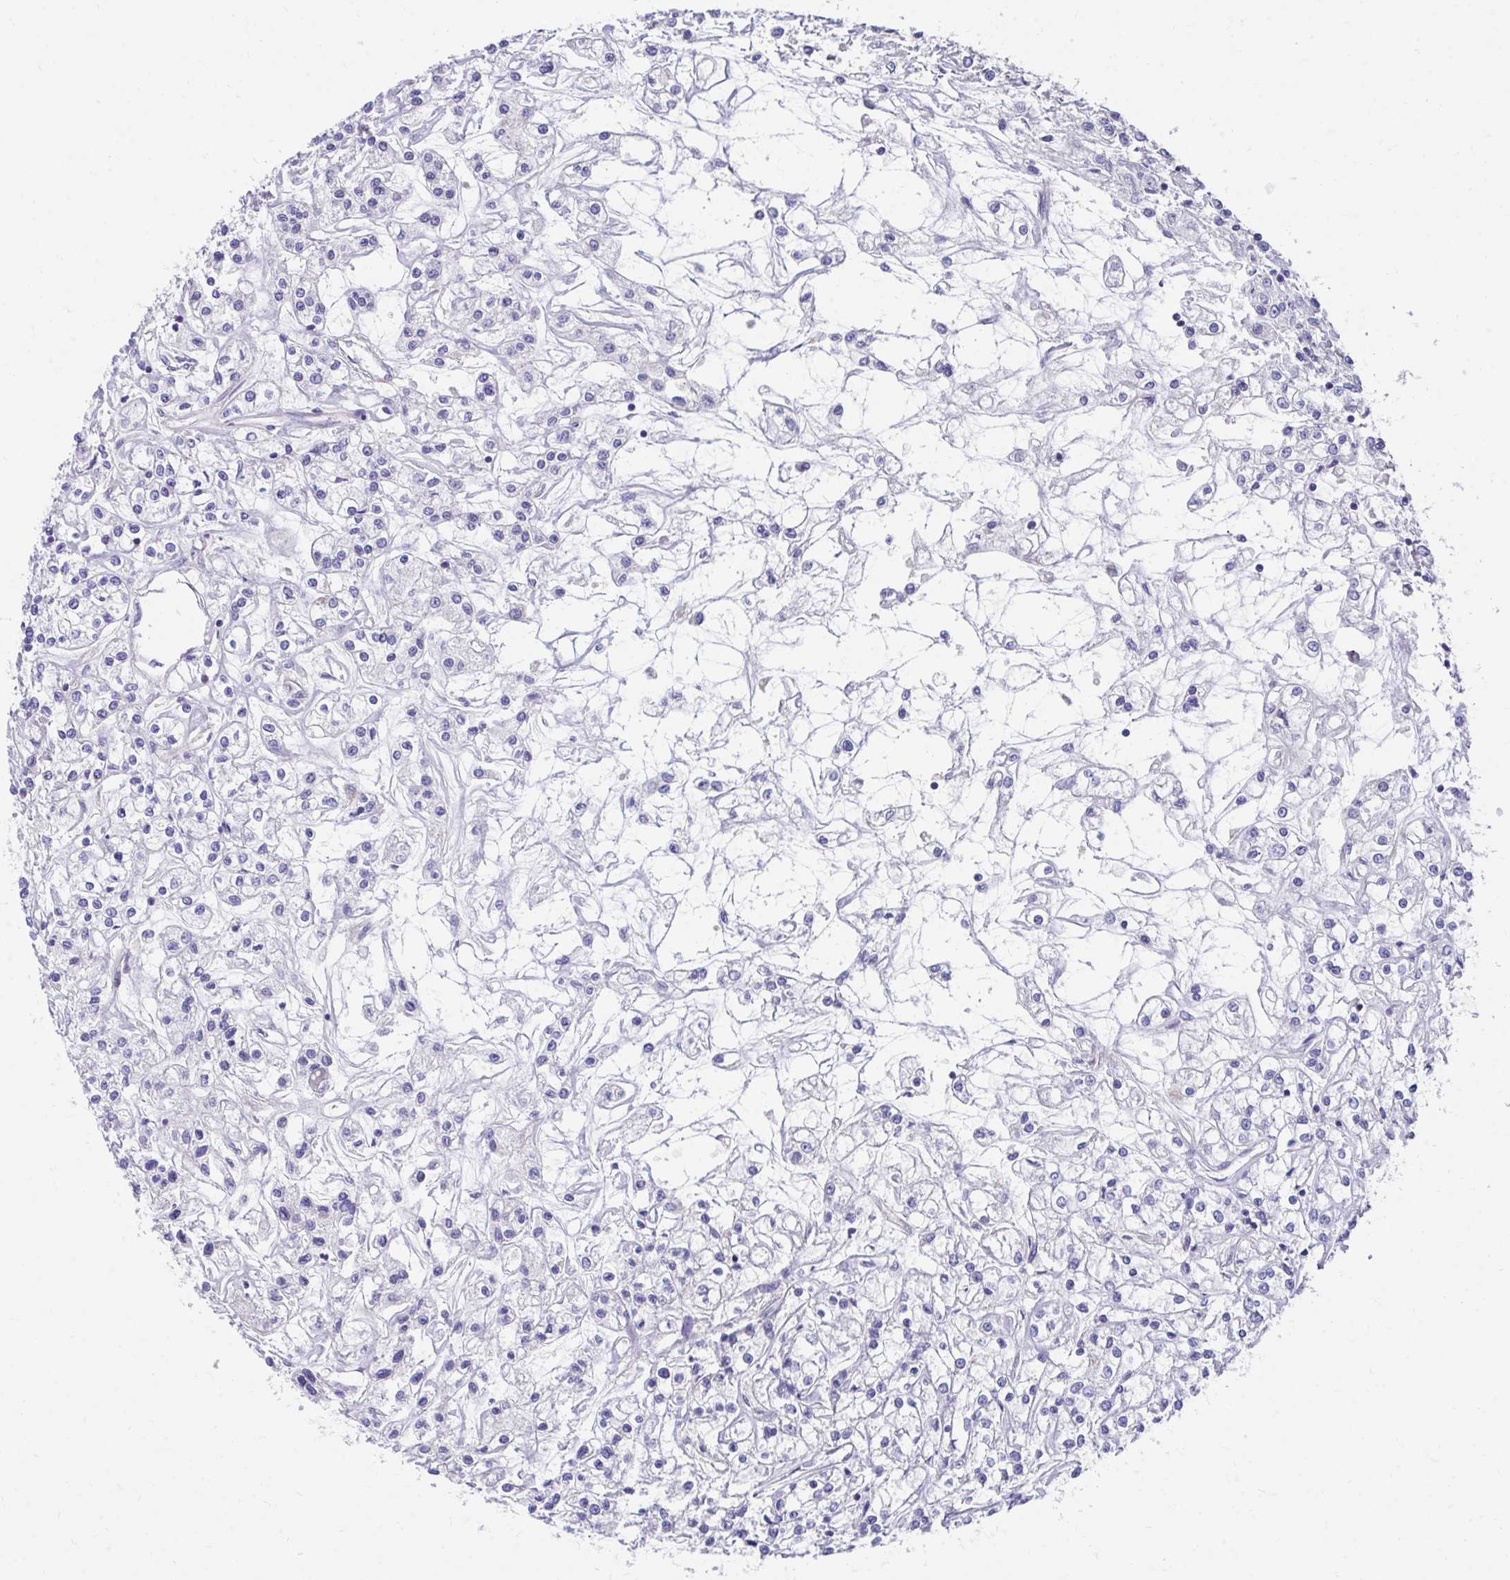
{"staining": {"intensity": "negative", "quantity": "none", "location": "none"}, "tissue": "renal cancer", "cell_type": "Tumor cells", "image_type": "cancer", "snomed": [{"axis": "morphology", "description": "Adenocarcinoma, NOS"}, {"axis": "topography", "description": "Kidney"}], "caption": "The image reveals no staining of tumor cells in renal cancer (adenocarcinoma).", "gene": "SLAMF7", "patient": {"sex": "female", "age": 59}}